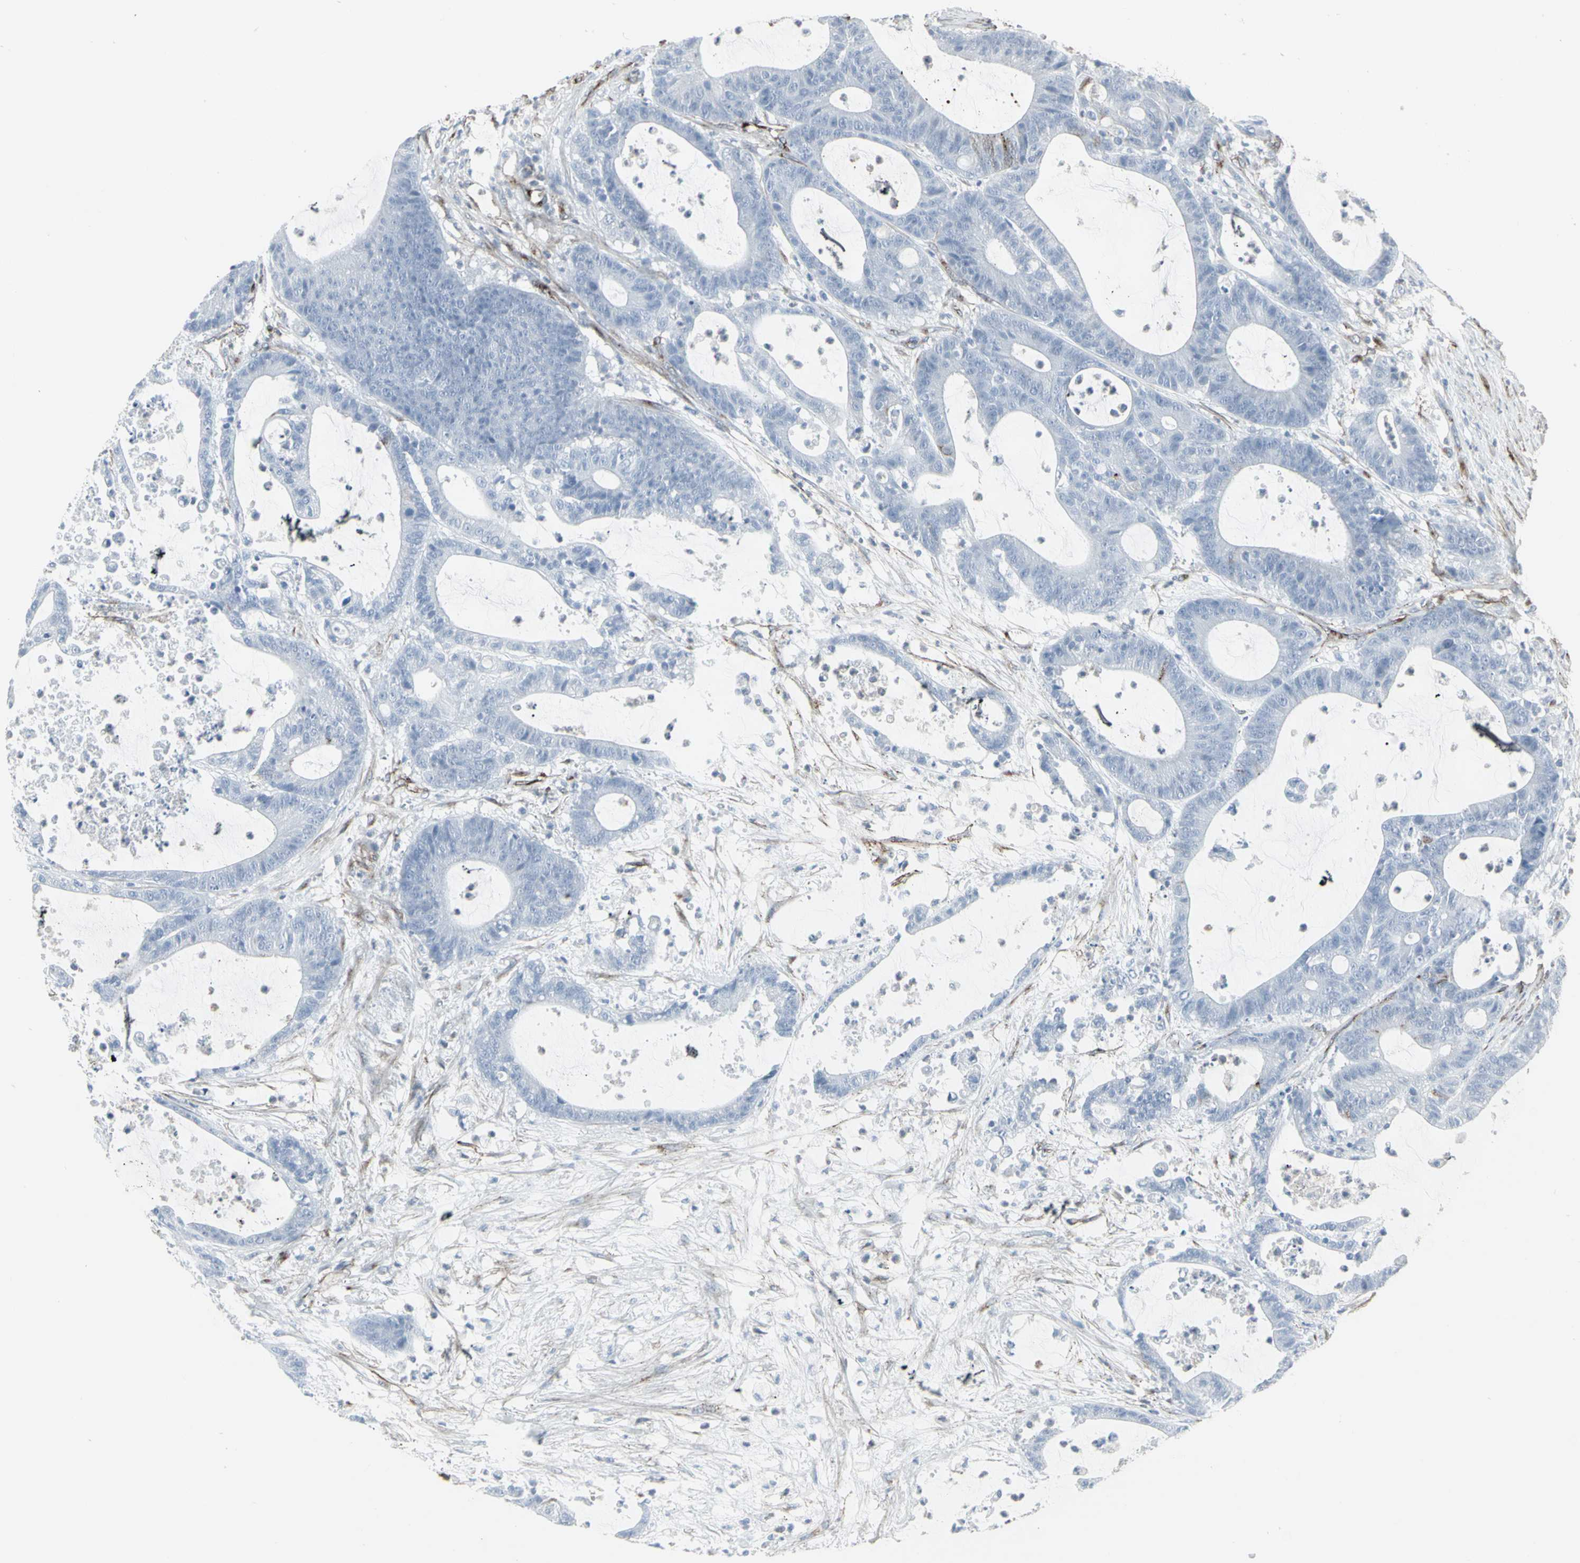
{"staining": {"intensity": "negative", "quantity": "none", "location": "none"}, "tissue": "colorectal cancer", "cell_type": "Tumor cells", "image_type": "cancer", "snomed": [{"axis": "morphology", "description": "Adenocarcinoma, NOS"}, {"axis": "topography", "description": "Colon"}], "caption": "Image shows no protein staining in tumor cells of colorectal cancer (adenocarcinoma) tissue. (Immunohistochemistry, brightfield microscopy, high magnification).", "gene": "GJA1", "patient": {"sex": "female", "age": 84}}